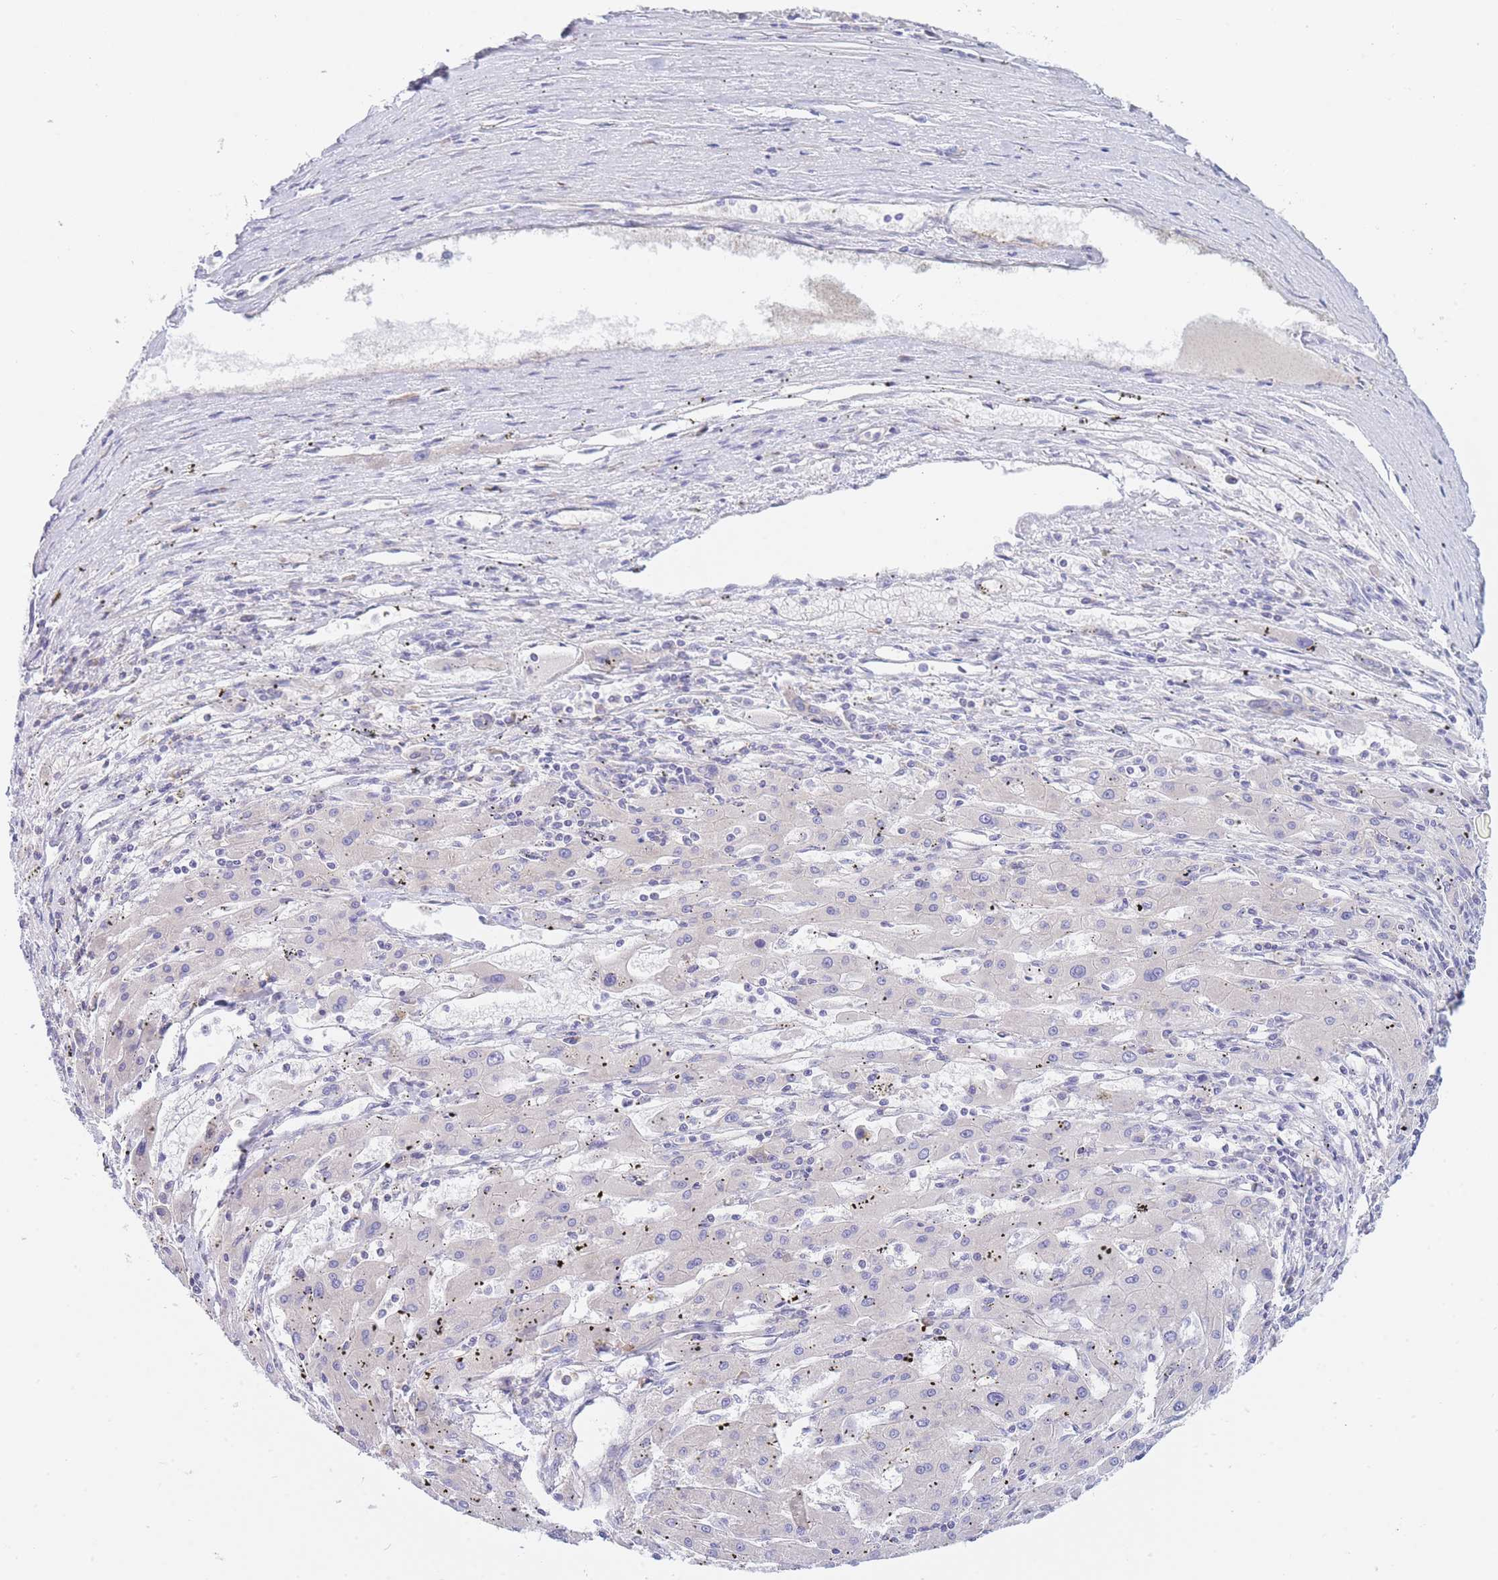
{"staining": {"intensity": "negative", "quantity": "none", "location": "none"}, "tissue": "liver cancer", "cell_type": "Tumor cells", "image_type": "cancer", "snomed": [{"axis": "morphology", "description": "Carcinoma, Hepatocellular, NOS"}, {"axis": "topography", "description": "Liver"}], "caption": "Tumor cells show no significant protein staining in liver cancer (hepatocellular carcinoma).", "gene": "SH2B2", "patient": {"sex": "male", "age": 72}}